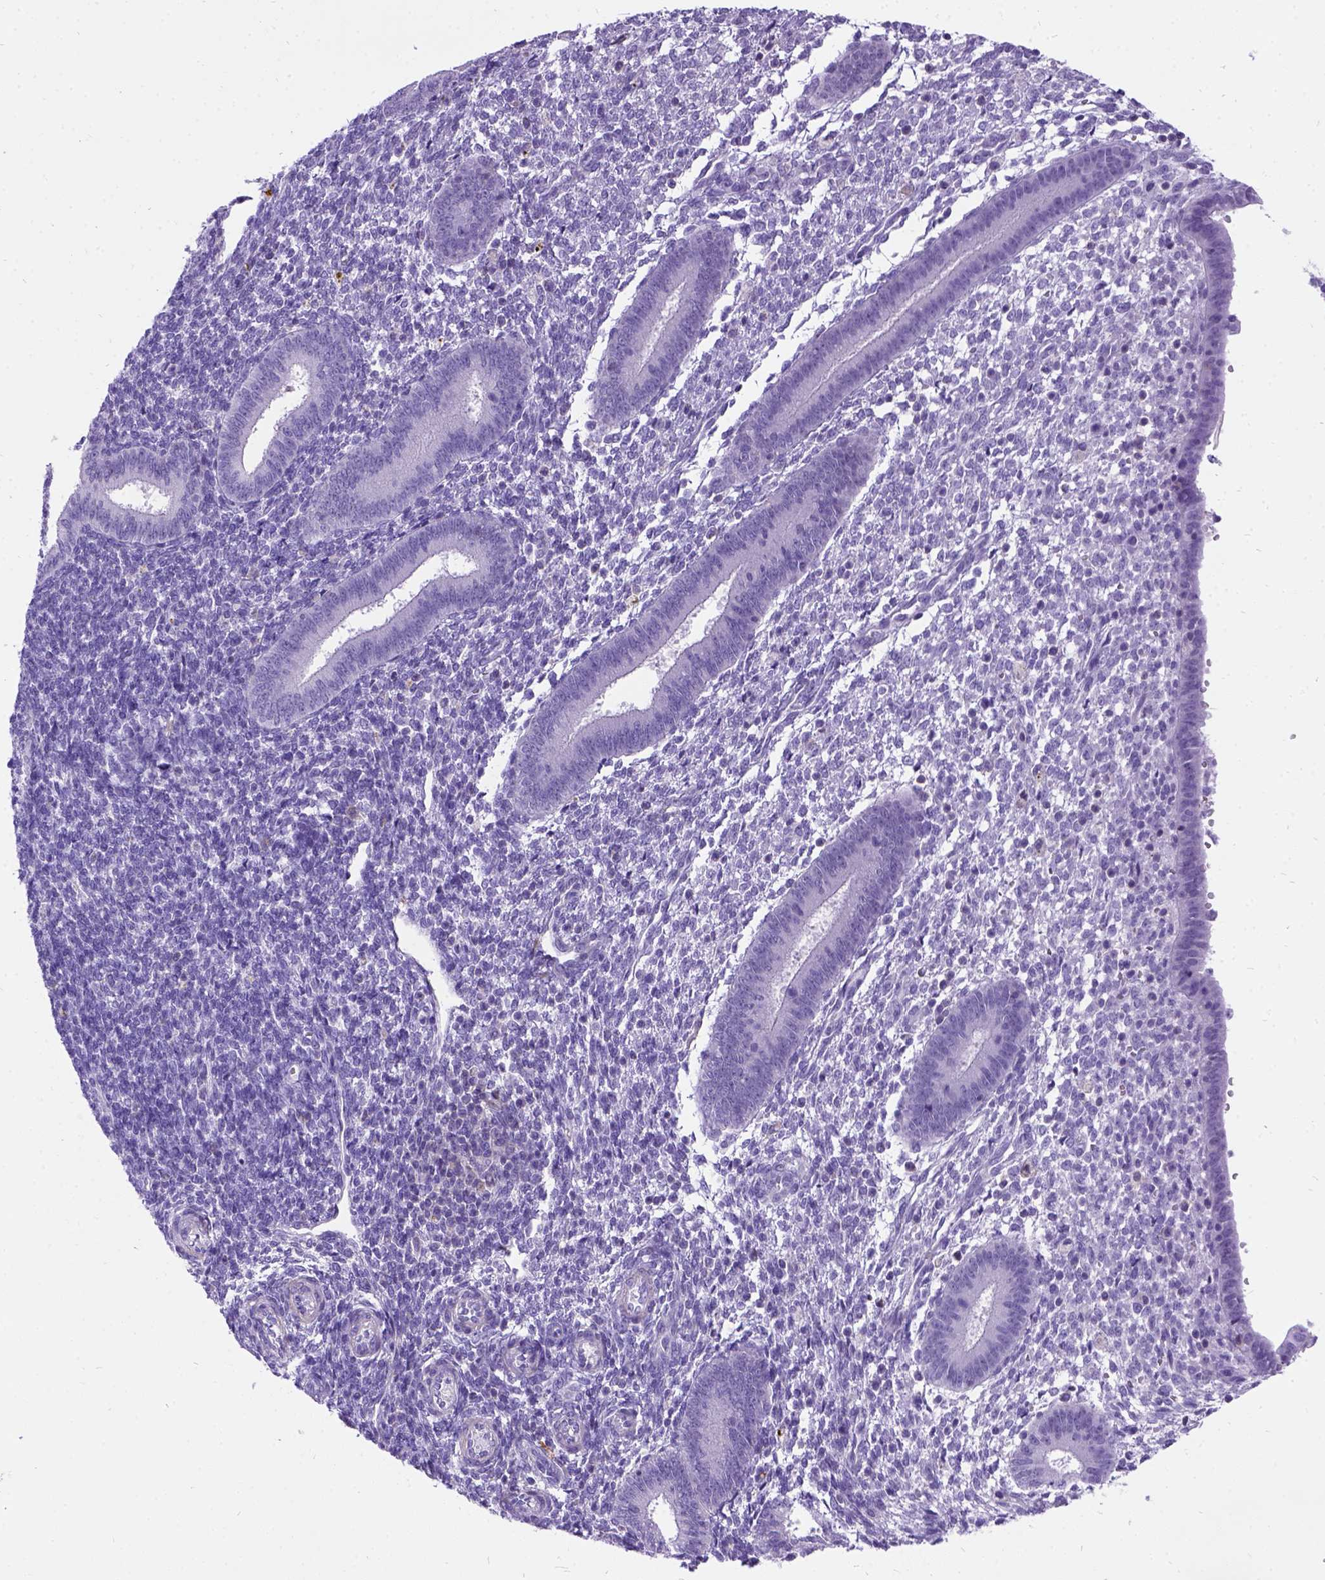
{"staining": {"intensity": "negative", "quantity": "none", "location": "none"}, "tissue": "endometrium", "cell_type": "Cells in endometrial stroma", "image_type": "normal", "snomed": [{"axis": "morphology", "description": "Normal tissue, NOS"}, {"axis": "topography", "description": "Endometrium"}], "caption": "High power microscopy photomicrograph of an IHC micrograph of normal endometrium, revealing no significant expression in cells in endometrial stroma. Brightfield microscopy of immunohistochemistry (IHC) stained with DAB (3,3'-diaminobenzidine) (brown) and hematoxylin (blue), captured at high magnification.", "gene": "ENSG00000254979", "patient": {"sex": "female", "age": 25}}